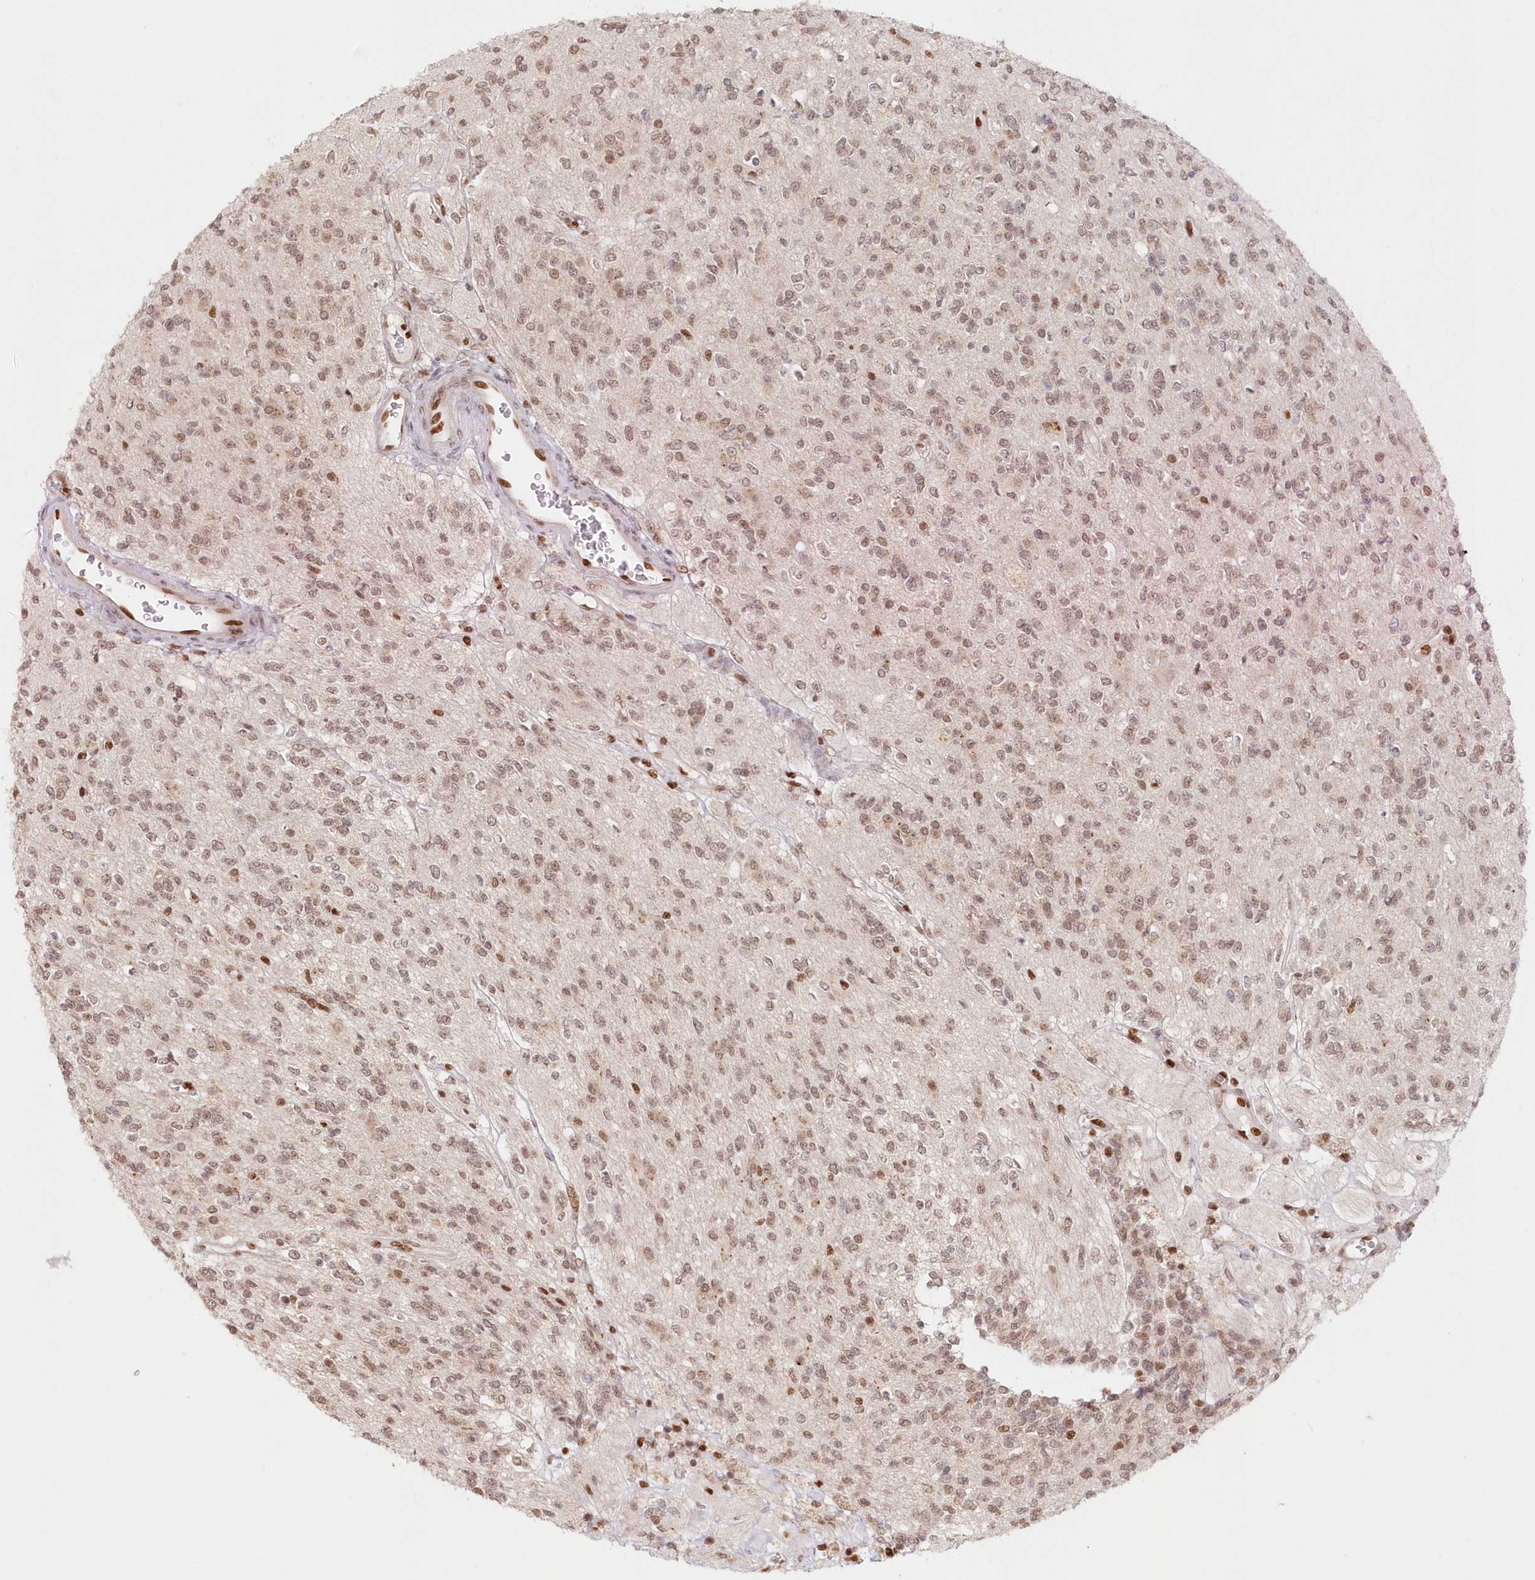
{"staining": {"intensity": "moderate", "quantity": ">75%", "location": "nuclear"}, "tissue": "glioma", "cell_type": "Tumor cells", "image_type": "cancer", "snomed": [{"axis": "morphology", "description": "Glioma, malignant, High grade"}, {"axis": "topography", "description": "Brain"}], "caption": "High-grade glioma (malignant) was stained to show a protein in brown. There is medium levels of moderate nuclear staining in approximately >75% of tumor cells. (Stains: DAB in brown, nuclei in blue, Microscopy: brightfield microscopy at high magnification).", "gene": "POLR2B", "patient": {"sex": "male", "age": 34}}